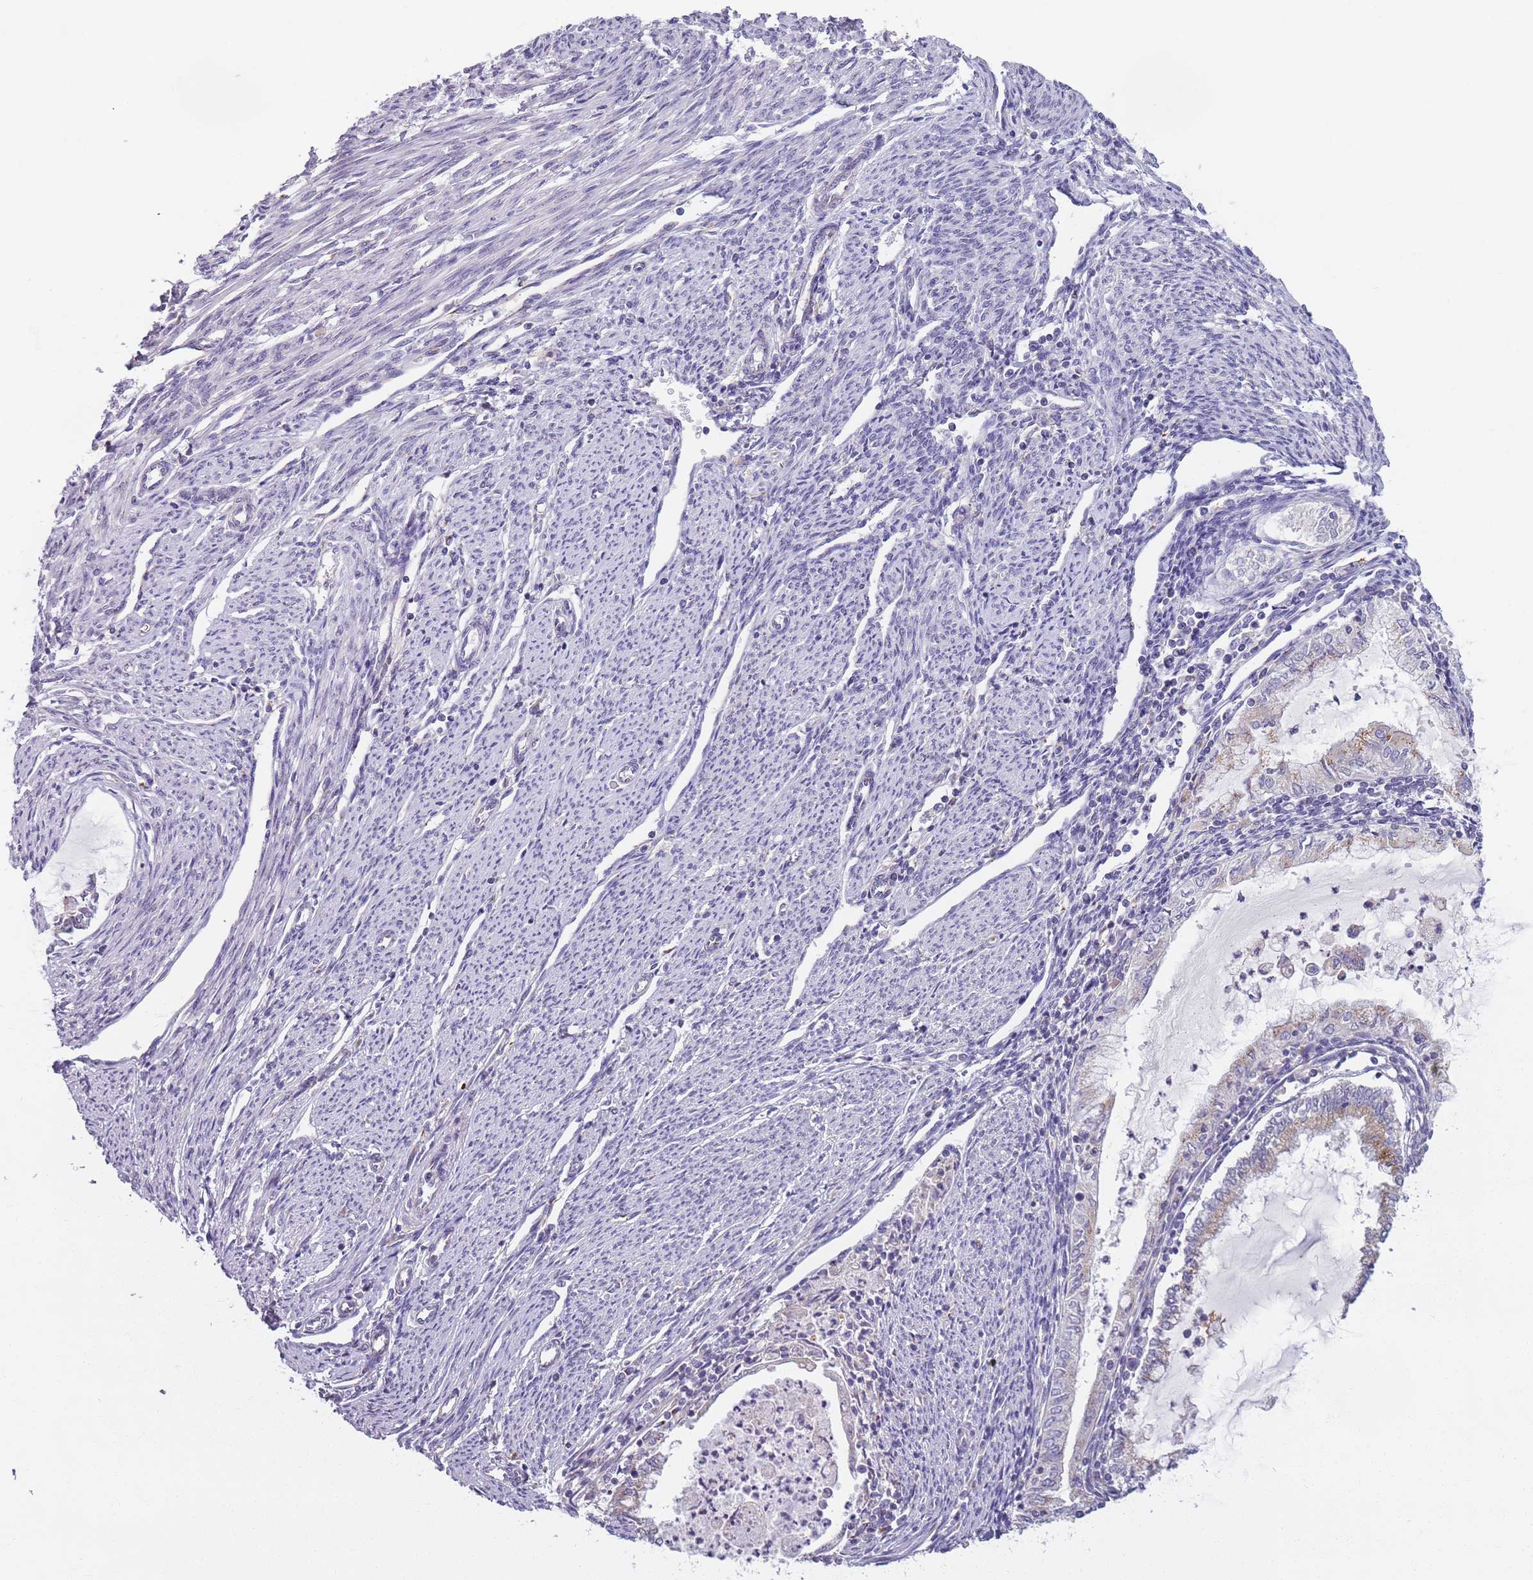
{"staining": {"intensity": "negative", "quantity": "none", "location": "none"}, "tissue": "endometrial cancer", "cell_type": "Tumor cells", "image_type": "cancer", "snomed": [{"axis": "morphology", "description": "Adenocarcinoma, NOS"}, {"axis": "topography", "description": "Endometrium"}], "caption": "Tumor cells show no significant staining in endometrial cancer.", "gene": "AKTIP", "patient": {"sex": "female", "age": 79}}